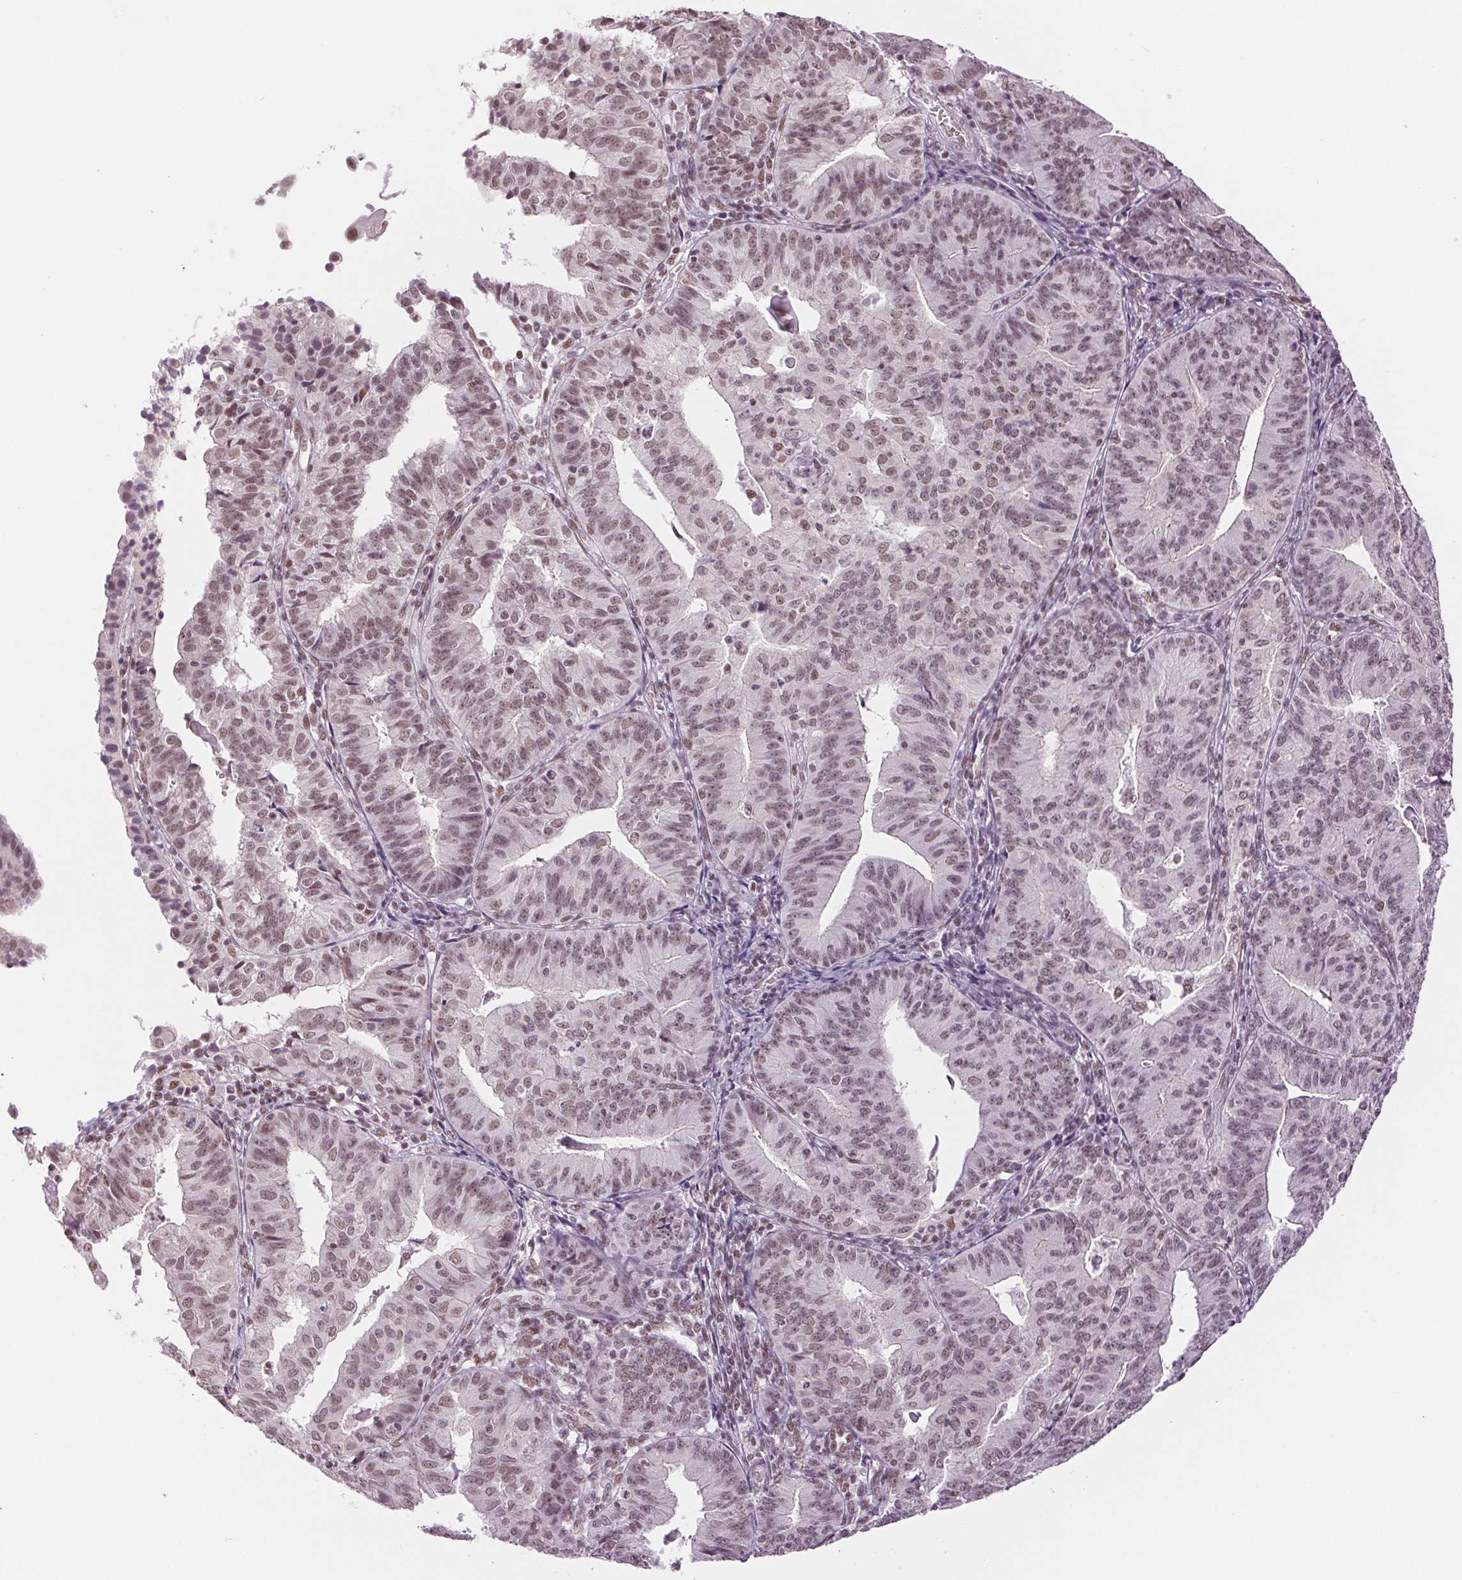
{"staining": {"intensity": "moderate", "quantity": ">75%", "location": "nuclear"}, "tissue": "endometrial cancer", "cell_type": "Tumor cells", "image_type": "cancer", "snomed": [{"axis": "morphology", "description": "Adenocarcinoma, NOS"}, {"axis": "topography", "description": "Endometrium"}], "caption": "This is a histology image of IHC staining of endometrial cancer, which shows moderate expression in the nuclear of tumor cells.", "gene": "RPRD1B", "patient": {"sex": "female", "age": 56}}